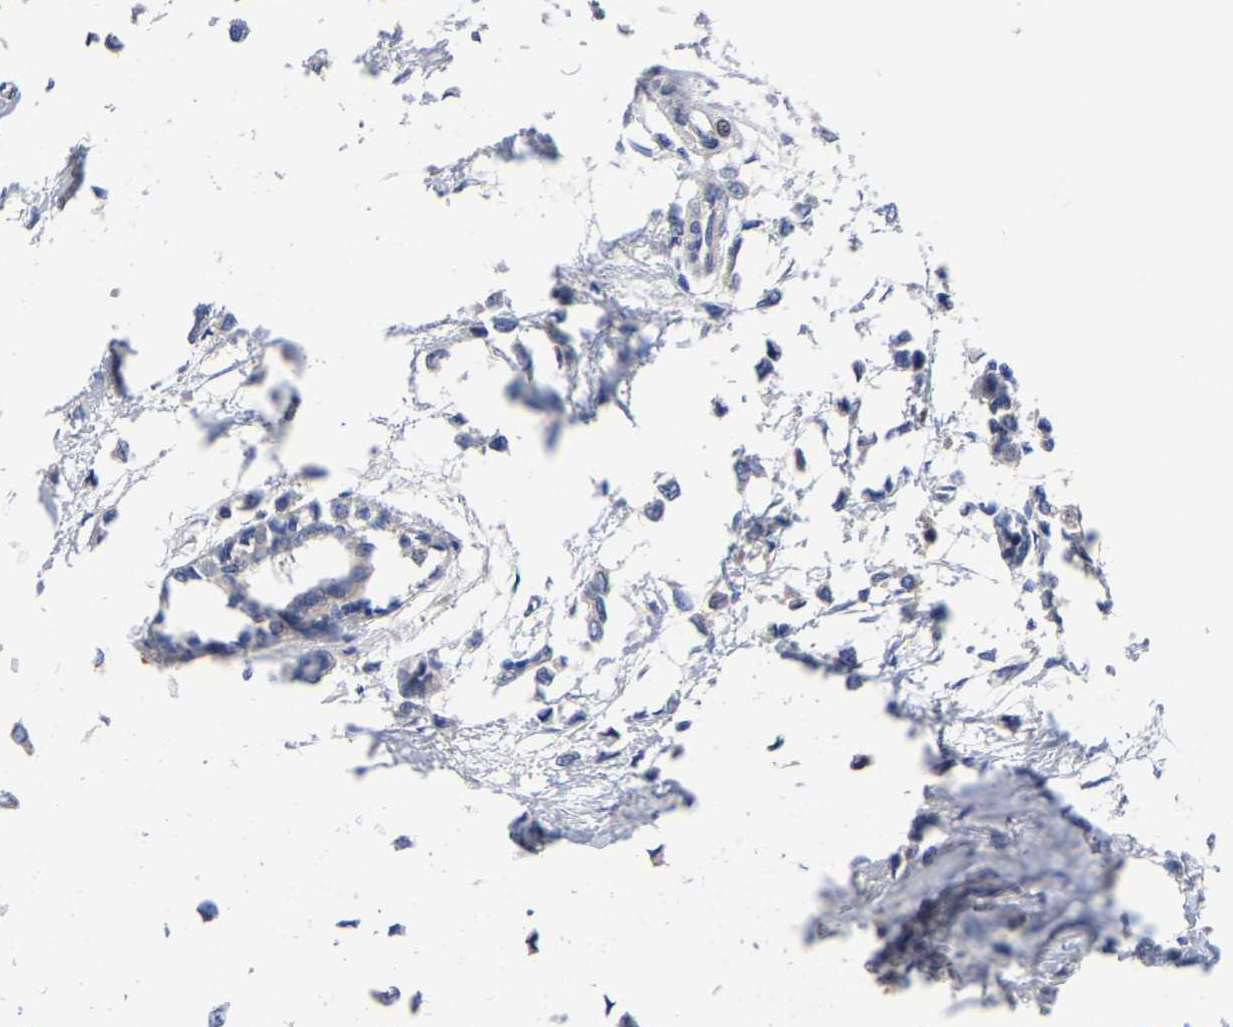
{"staining": {"intensity": "negative", "quantity": "none", "location": "none"}, "tissue": "breast cancer", "cell_type": "Tumor cells", "image_type": "cancer", "snomed": [{"axis": "morphology", "description": "Lobular carcinoma"}, {"axis": "topography", "description": "Breast"}], "caption": "The photomicrograph reveals no significant expression in tumor cells of breast cancer. (DAB (3,3'-diaminobenzidine) immunohistochemistry (IHC) visualized using brightfield microscopy, high magnification).", "gene": "TCP1", "patient": {"sex": "female", "age": 51}}